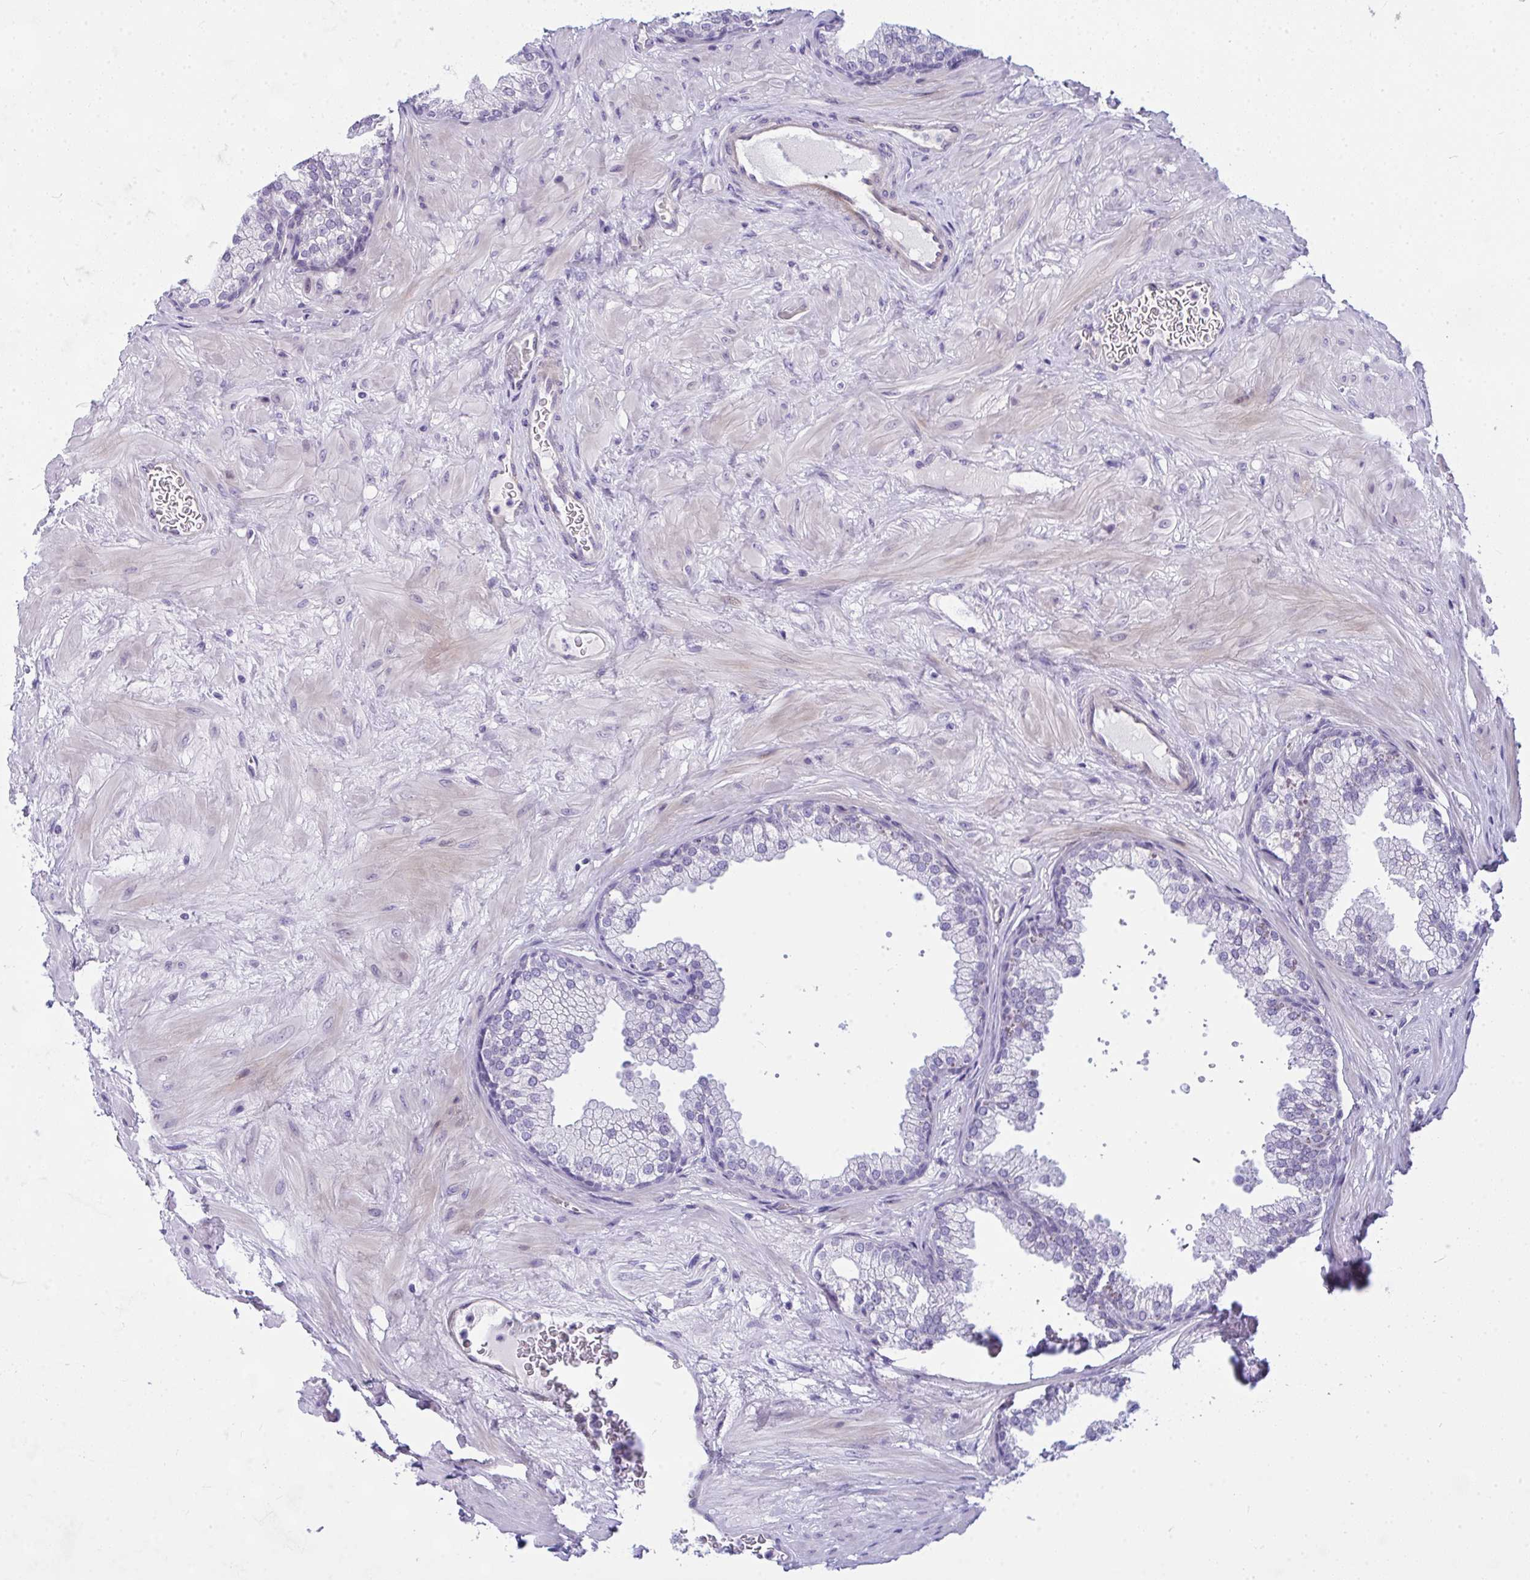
{"staining": {"intensity": "negative", "quantity": "none", "location": "none"}, "tissue": "prostate", "cell_type": "Glandular cells", "image_type": "normal", "snomed": [{"axis": "morphology", "description": "Normal tissue, NOS"}, {"axis": "topography", "description": "Prostate"}], "caption": "This photomicrograph is of benign prostate stained with immunohistochemistry (IHC) to label a protein in brown with the nuclei are counter-stained blue. There is no expression in glandular cells. (IHC, brightfield microscopy, high magnification).", "gene": "NFXL1", "patient": {"sex": "male", "age": 37}}